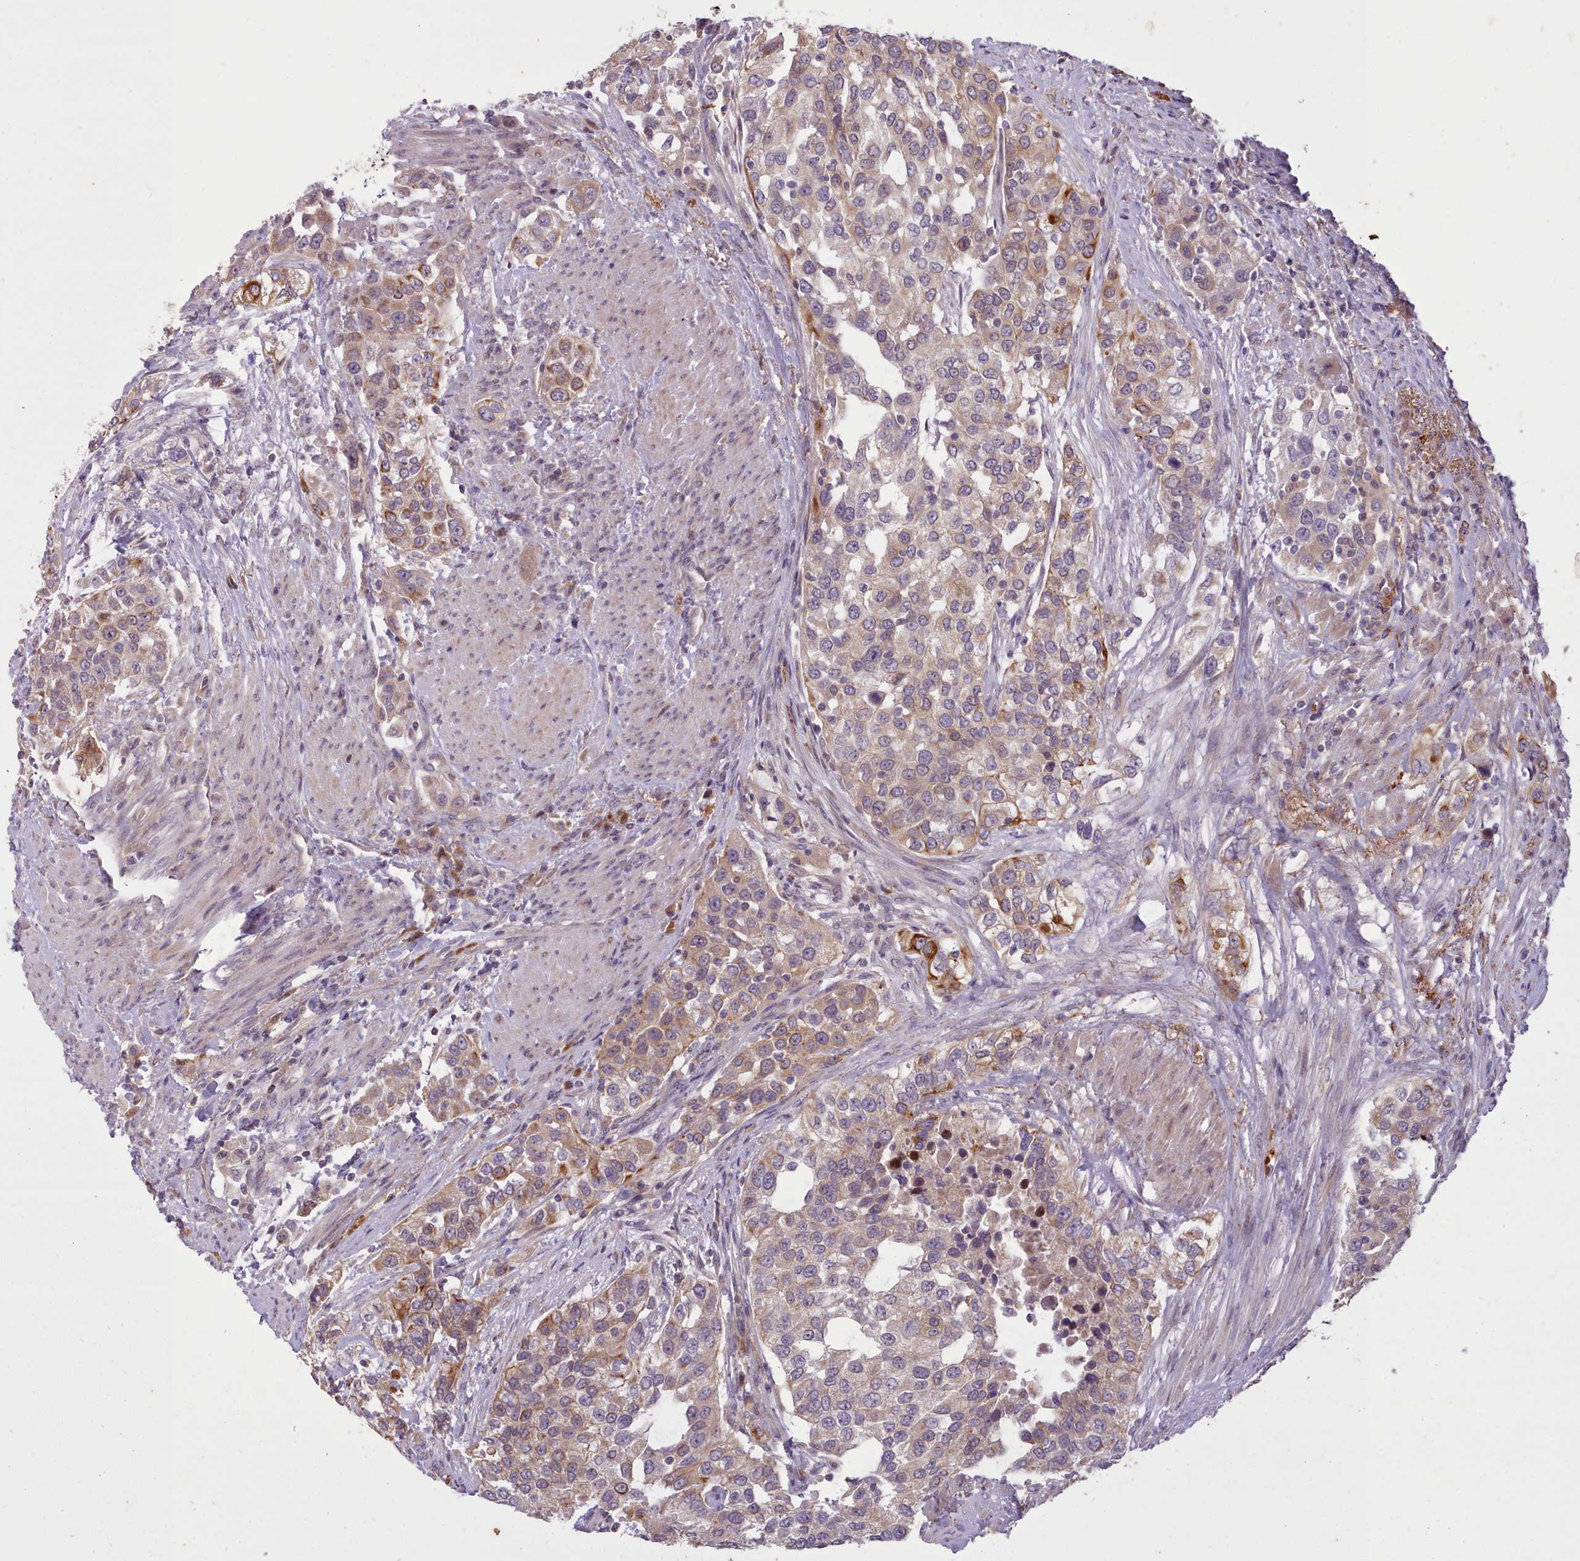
{"staining": {"intensity": "moderate", "quantity": "25%-75%", "location": "cytoplasmic/membranous"}, "tissue": "urothelial cancer", "cell_type": "Tumor cells", "image_type": "cancer", "snomed": [{"axis": "morphology", "description": "Urothelial carcinoma, High grade"}, {"axis": "topography", "description": "Urinary bladder"}], "caption": "Urothelial carcinoma (high-grade) stained with immunohistochemistry (IHC) demonstrates moderate cytoplasmic/membranous expression in approximately 25%-75% of tumor cells.", "gene": "NMRK1", "patient": {"sex": "female", "age": 80}}